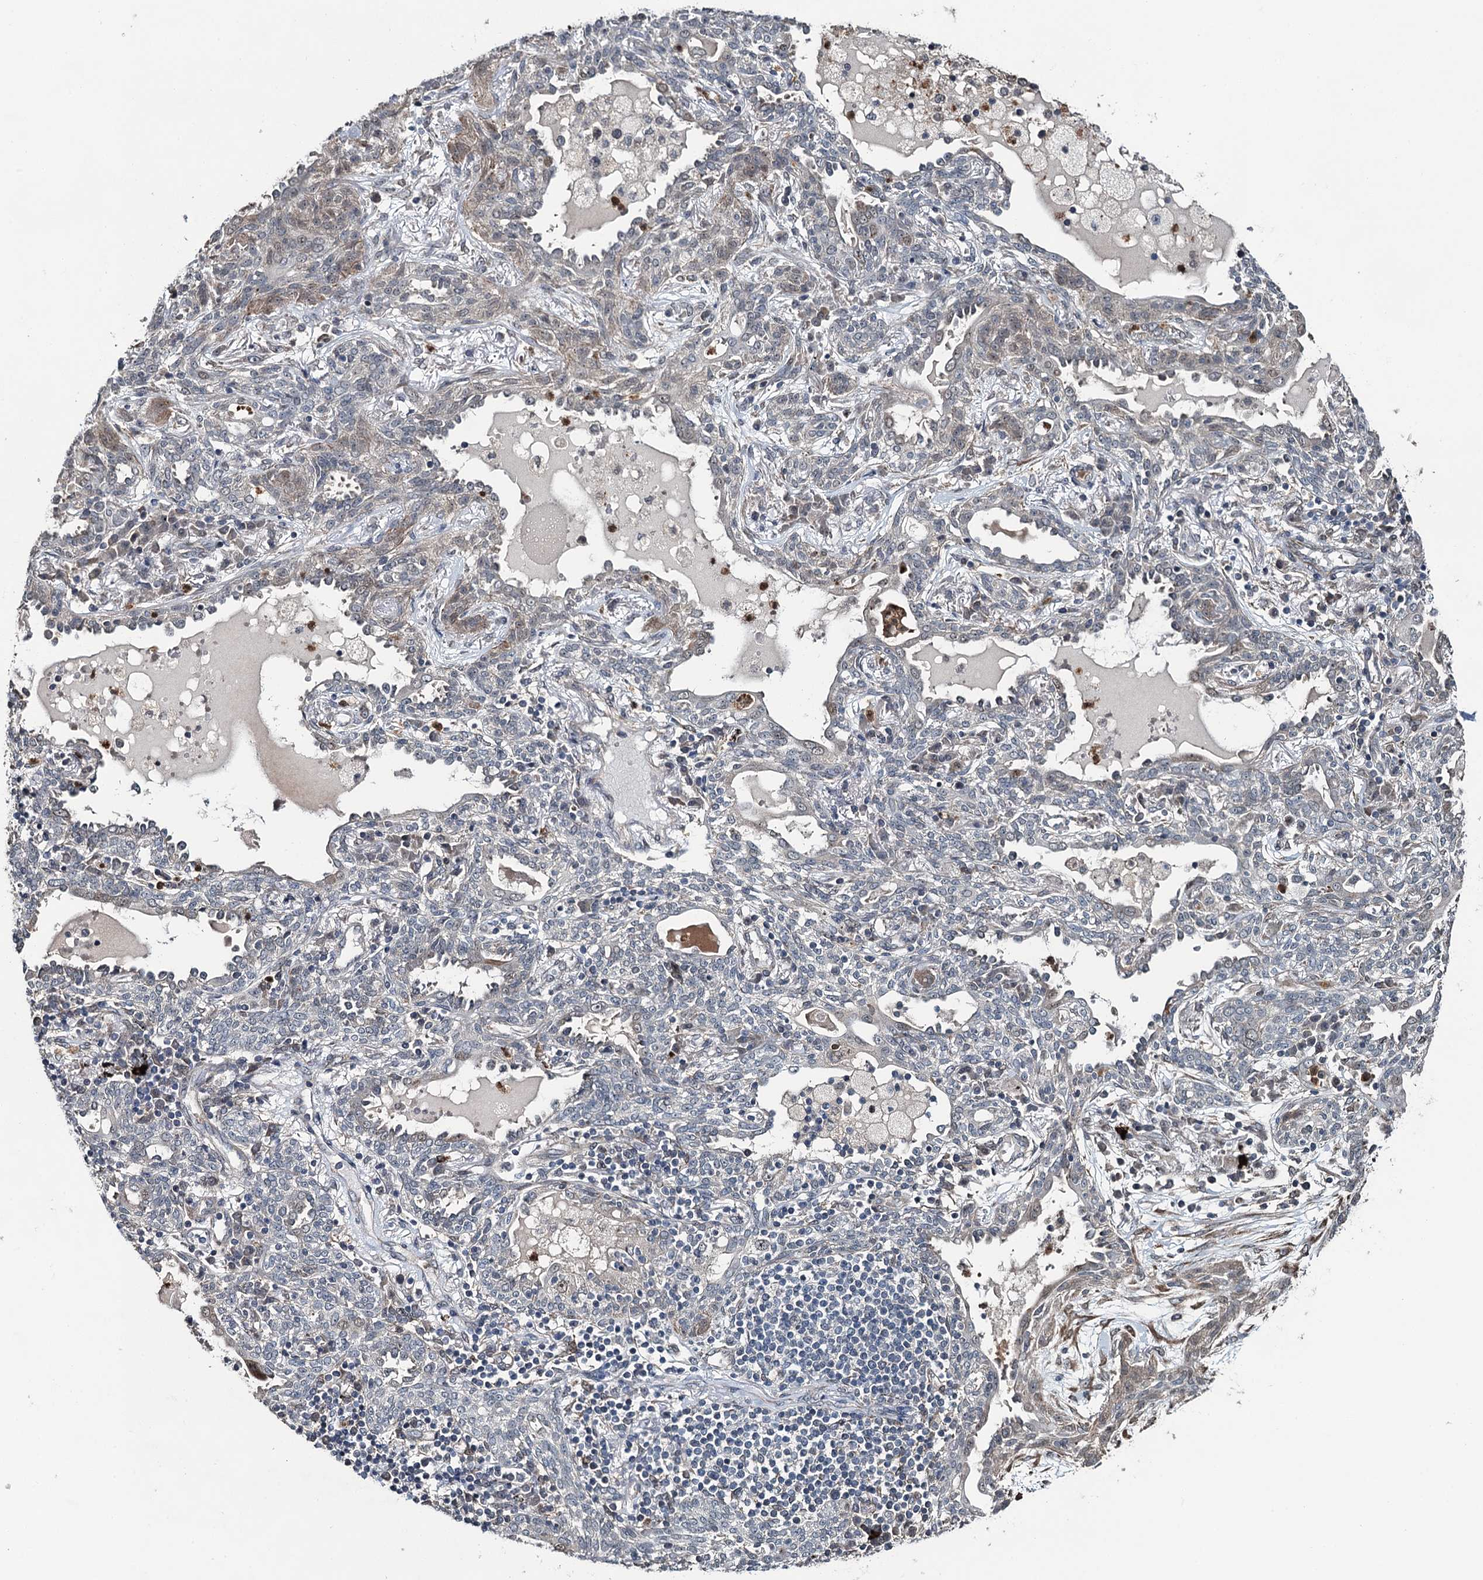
{"staining": {"intensity": "negative", "quantity": "none", "location": "none"}, "tissue": "lung cancer", "cell_type": "Tumor cells", "image_type": "cancer", "snomed": [{"axis": "morphology", "description": "Squamous cell carcinoma, NOS"}, {"axis": "topography", "description": "Lung"}], "caption": "Immunohistochemical staining of human squamous cell carcinoma (lung) shows no significant positivity in tumor cells.", "gene": "WHAMM", "patient": {"sex": "female", "age": 70}}